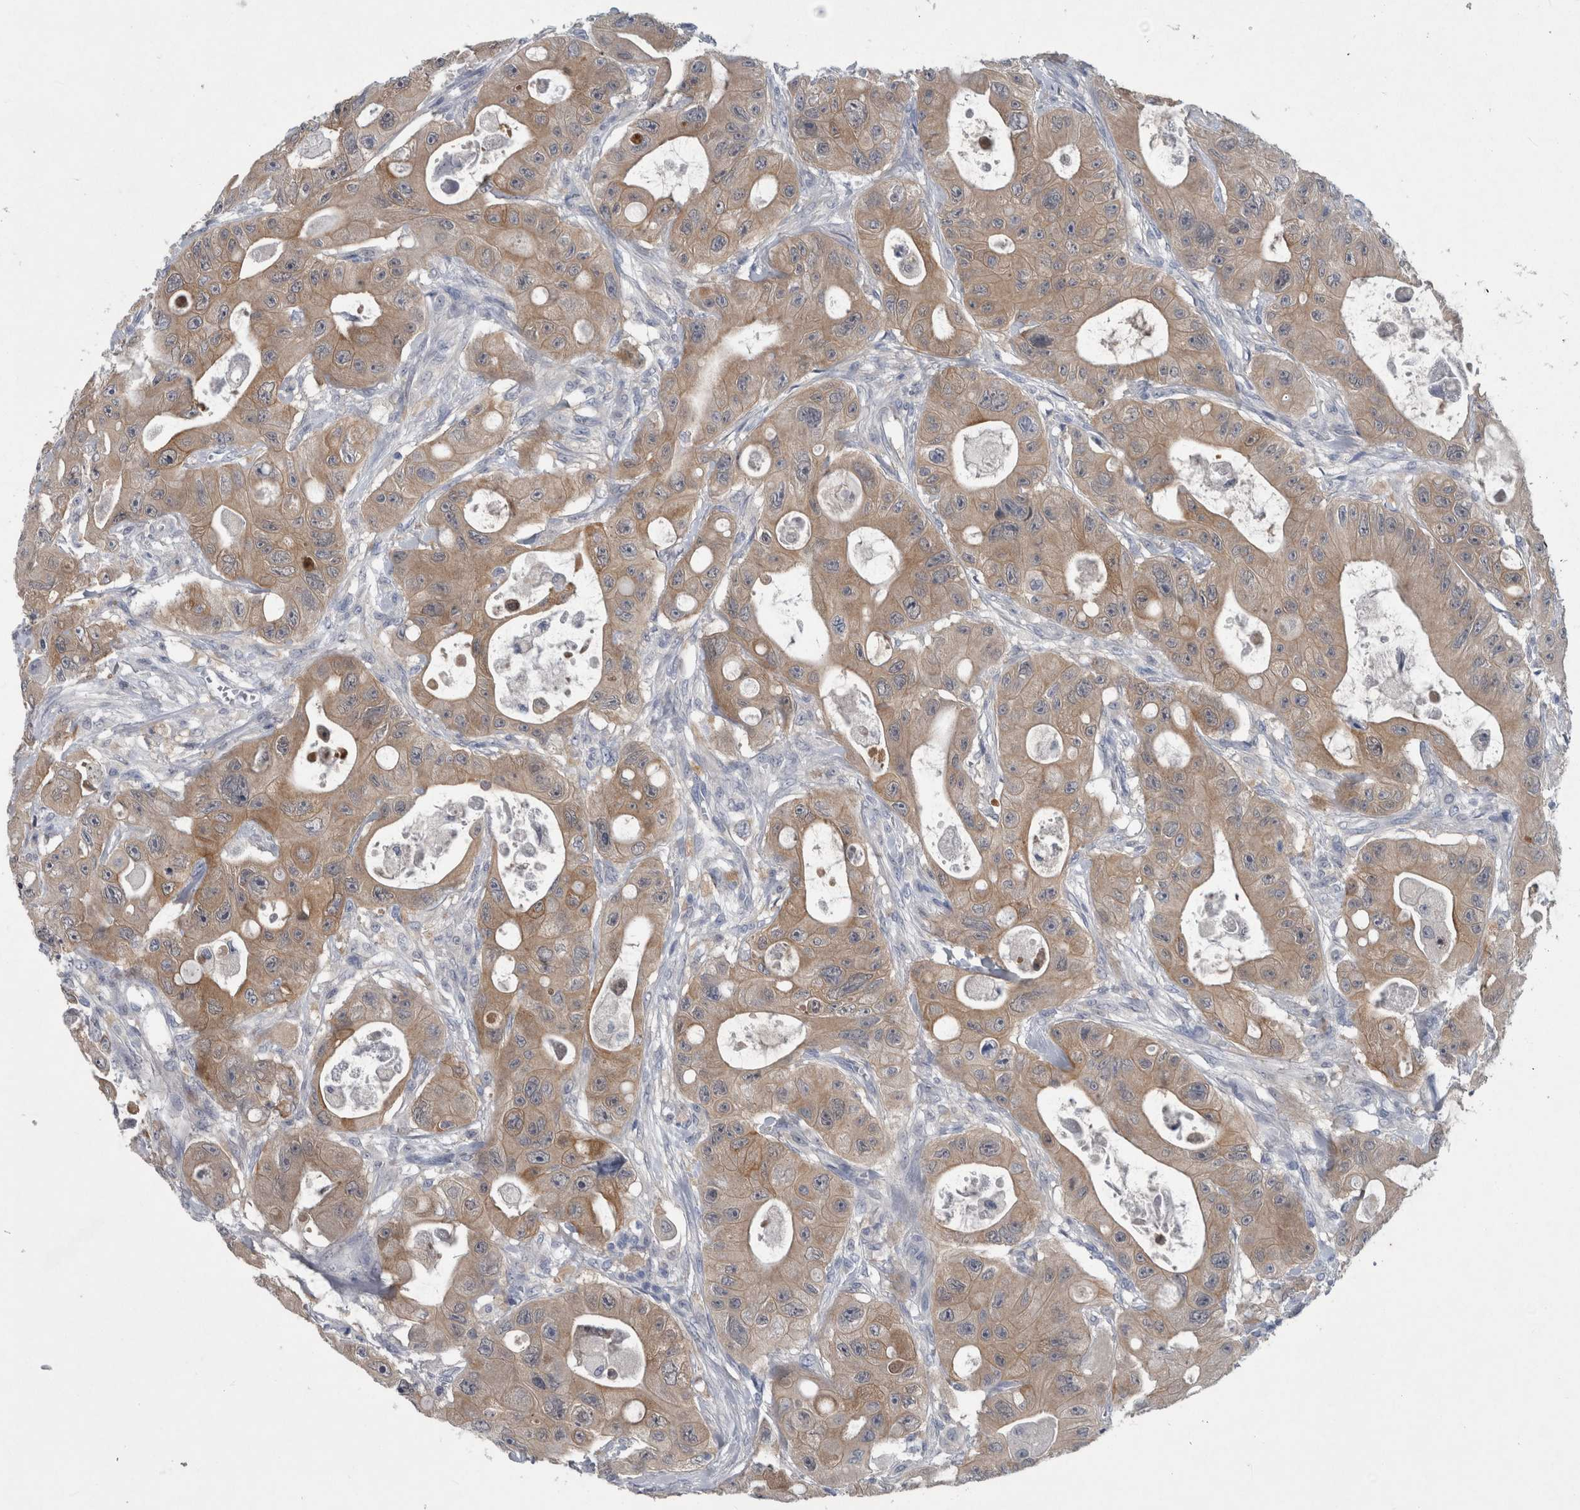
{"staining": {"intensity": "weak", "quantity": ">75%", "location": "cytoplasmic/membranous"}, "tissue": "colorectal cancer", "cell_type": "Tumor cells", "image_type": "cancer", "snomed": [{"axis": "morphology", "description": "Adenocarcinoma, NOS"}, {"axis": "topography", "description": "Colon"}], "caption": "High-magnification brightfield microscopy of colorectal cancer (adenocarcinoma) stained with DAB (3,3'-diaminobenzidine) (brown) and counterstained with hematoxylin (blue). tumor cells exhibit weak cytoplasmic/membranous positivity is present in approximately>75% of cells.", "gene": "FAM83H", "patient": {"sex": "female", "age": 46}}